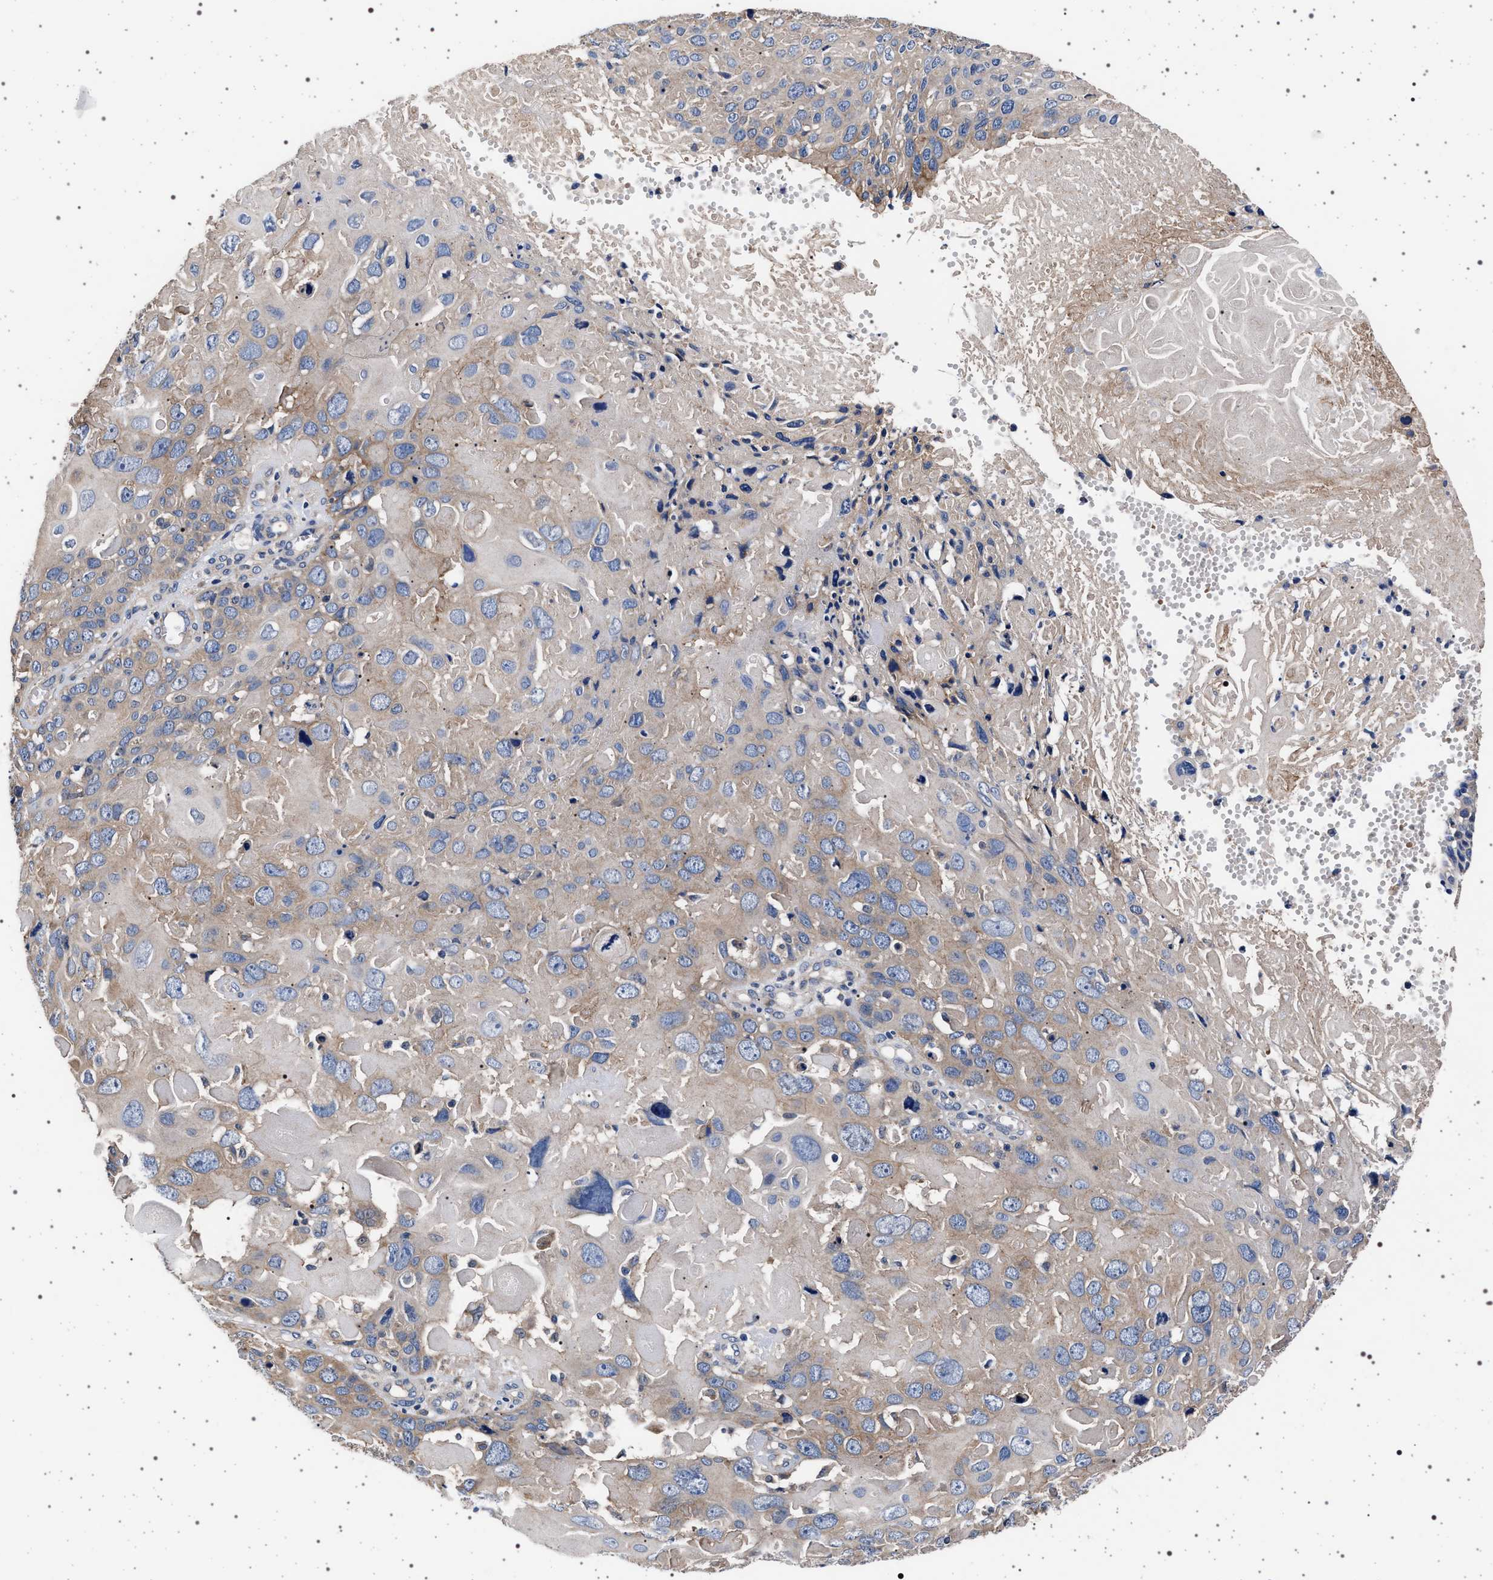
{"staining": {"intensity": "moderate", "quantity": "25%-75%", "location": "cytoplasmic/membranous"}, "tissue": "cervical cancer", "cell_type": "Tumor cells", "image_type": "cancer", "snomed": [{"axis": "morphology", "description": "Squamous cell carcinoma, NOS"}, {"axis": "topography", "description": "Cervix"}], "caption": "Protein expression analysis of squamous cell carcinoma (cervical) demonstrates moderate cytoplasmic/membranous staining in approximately 25%-75% of tumor cells.", "gene": "MAP3K2", "patient": {"sex": "female", "age": 74}}